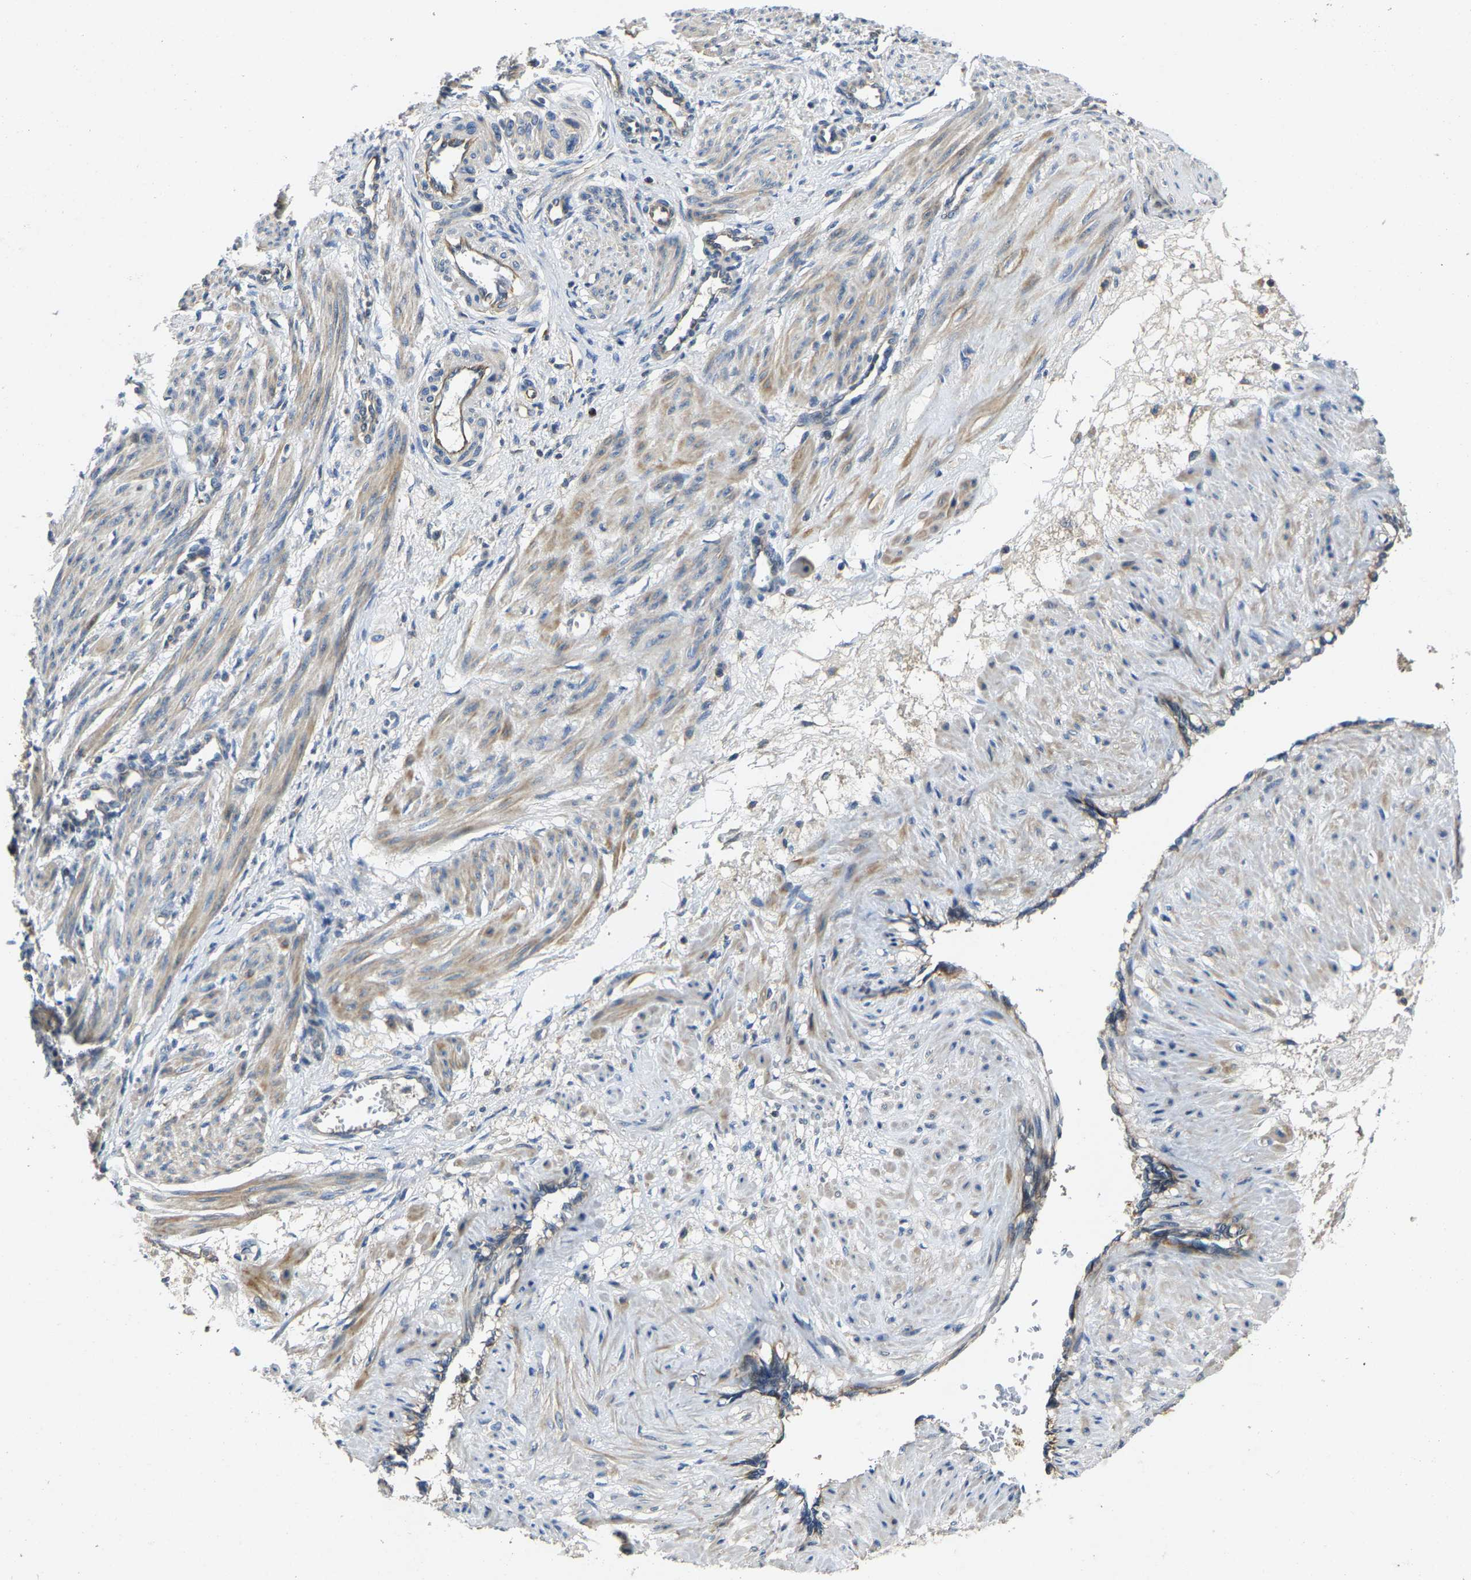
{"staining": {"intensity": "weak", "quantity": ">75%", "location": "cytoplasmic/membranous"}, "tissue": "smooth muscle", "cell_type": "Smooth muscle cells", "image_type": "normal", "snomed": [{"axis": "morphology", "description": "Normal tissue, NOS"}, {"axis": "topography", "description": "Endometrium"}], "caption": "Protein analysis of unremarkable smooth muscle shows weak cytoplasmic/membranous staining in approximately >75% of smooth muscle cells.", "gene": "AGBL3", "patient": {"sex": "female", "age": 33}}